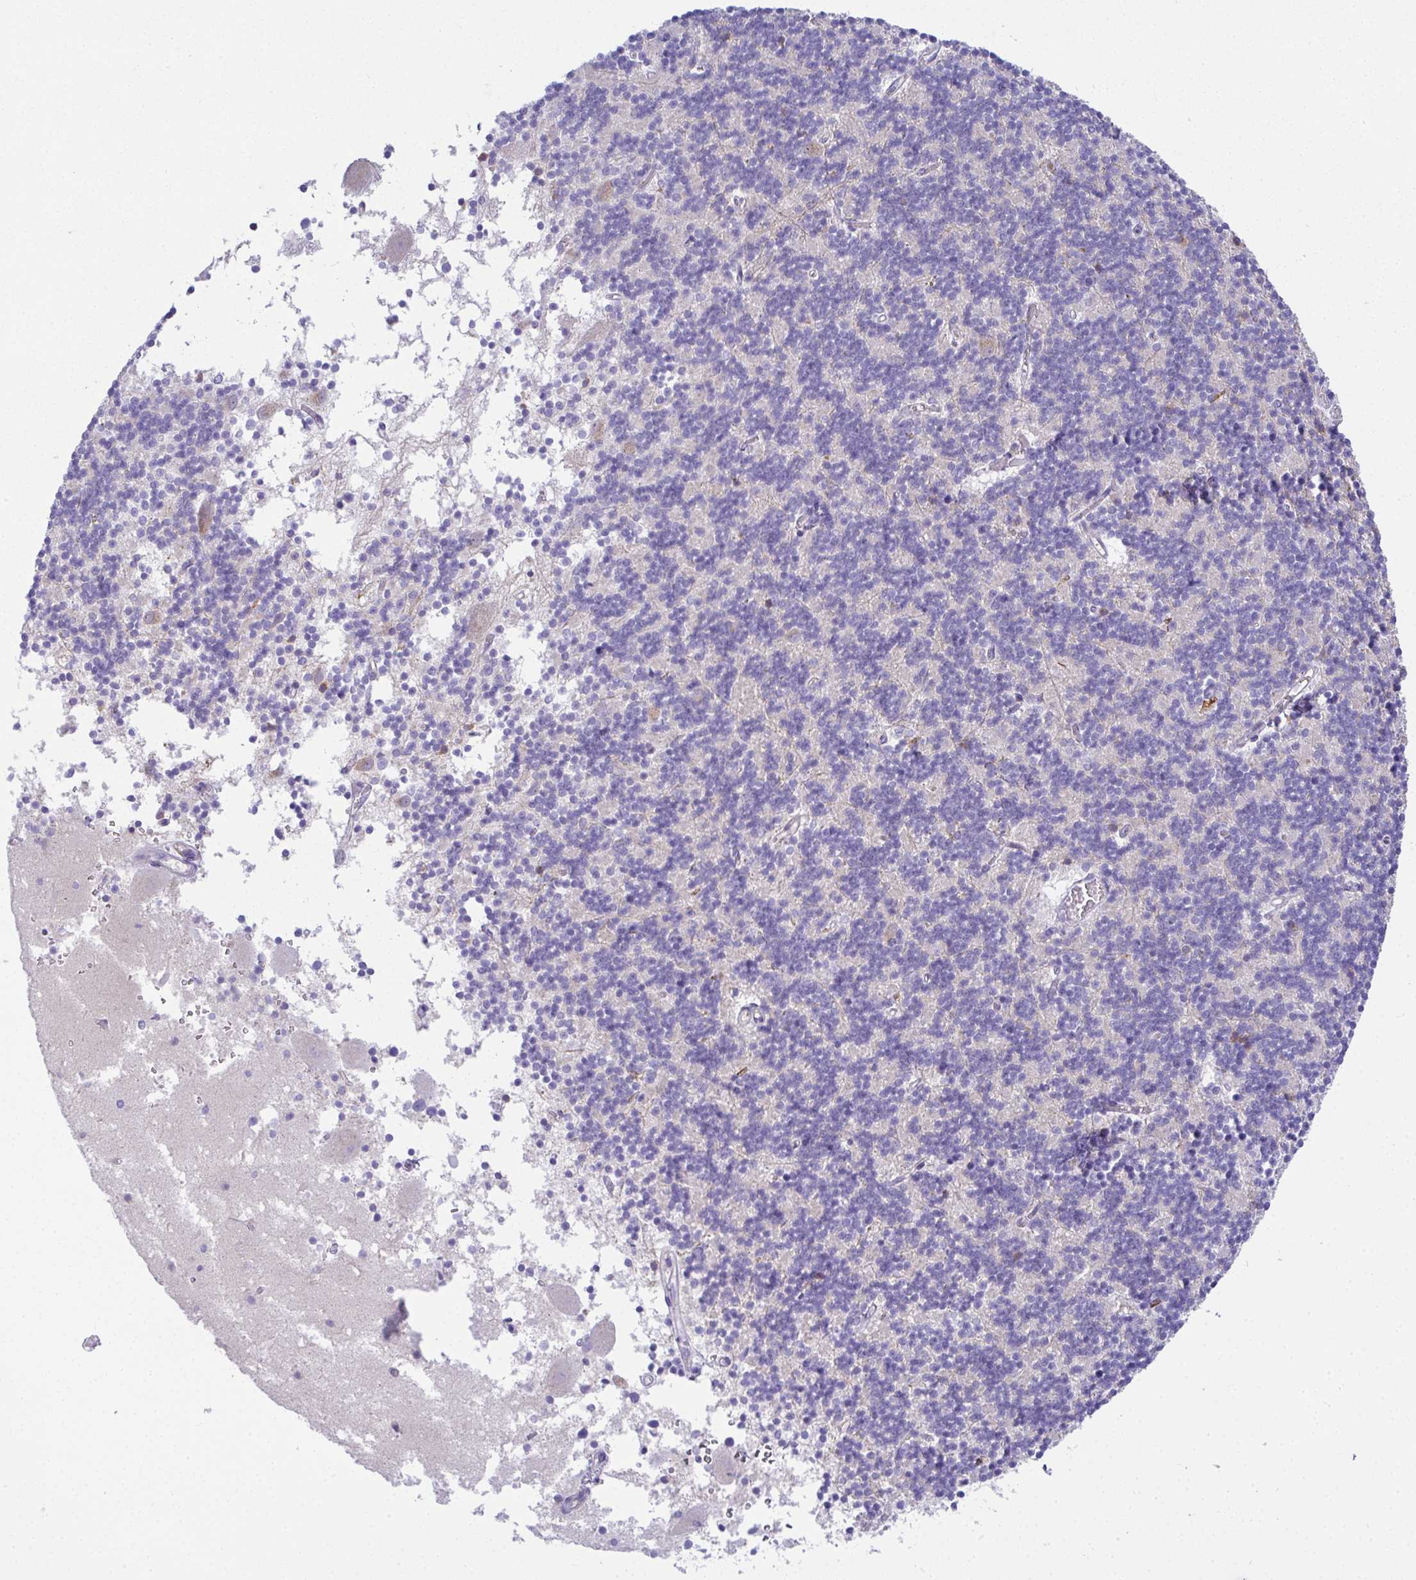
{"staining": {"intensity": "negative", "quantity": "none", "location": "none"}, "tissue": "cerebellum", "cell_type": "Cells in granular layer", "image_type": "normal", "snomed": [{"axis": "morphology", "description": "Normal tissue, NOS"}, {"axis": "topography", "description": "Cerebellum"}], "caption": "An immunohistochemistry (IHC) photomicrograph of unremarkable cerebellum is shown. There is no staining in cells in granular layer of cerebellum. (Stains: DAB (3,3'-diaminobenzidine) IHC with hematoxylin counter stain, Microscopy: brightfield microscopy at high magnification).", "gene": "FAM177A1", "patient": {"sex": "male", "age": 54}}